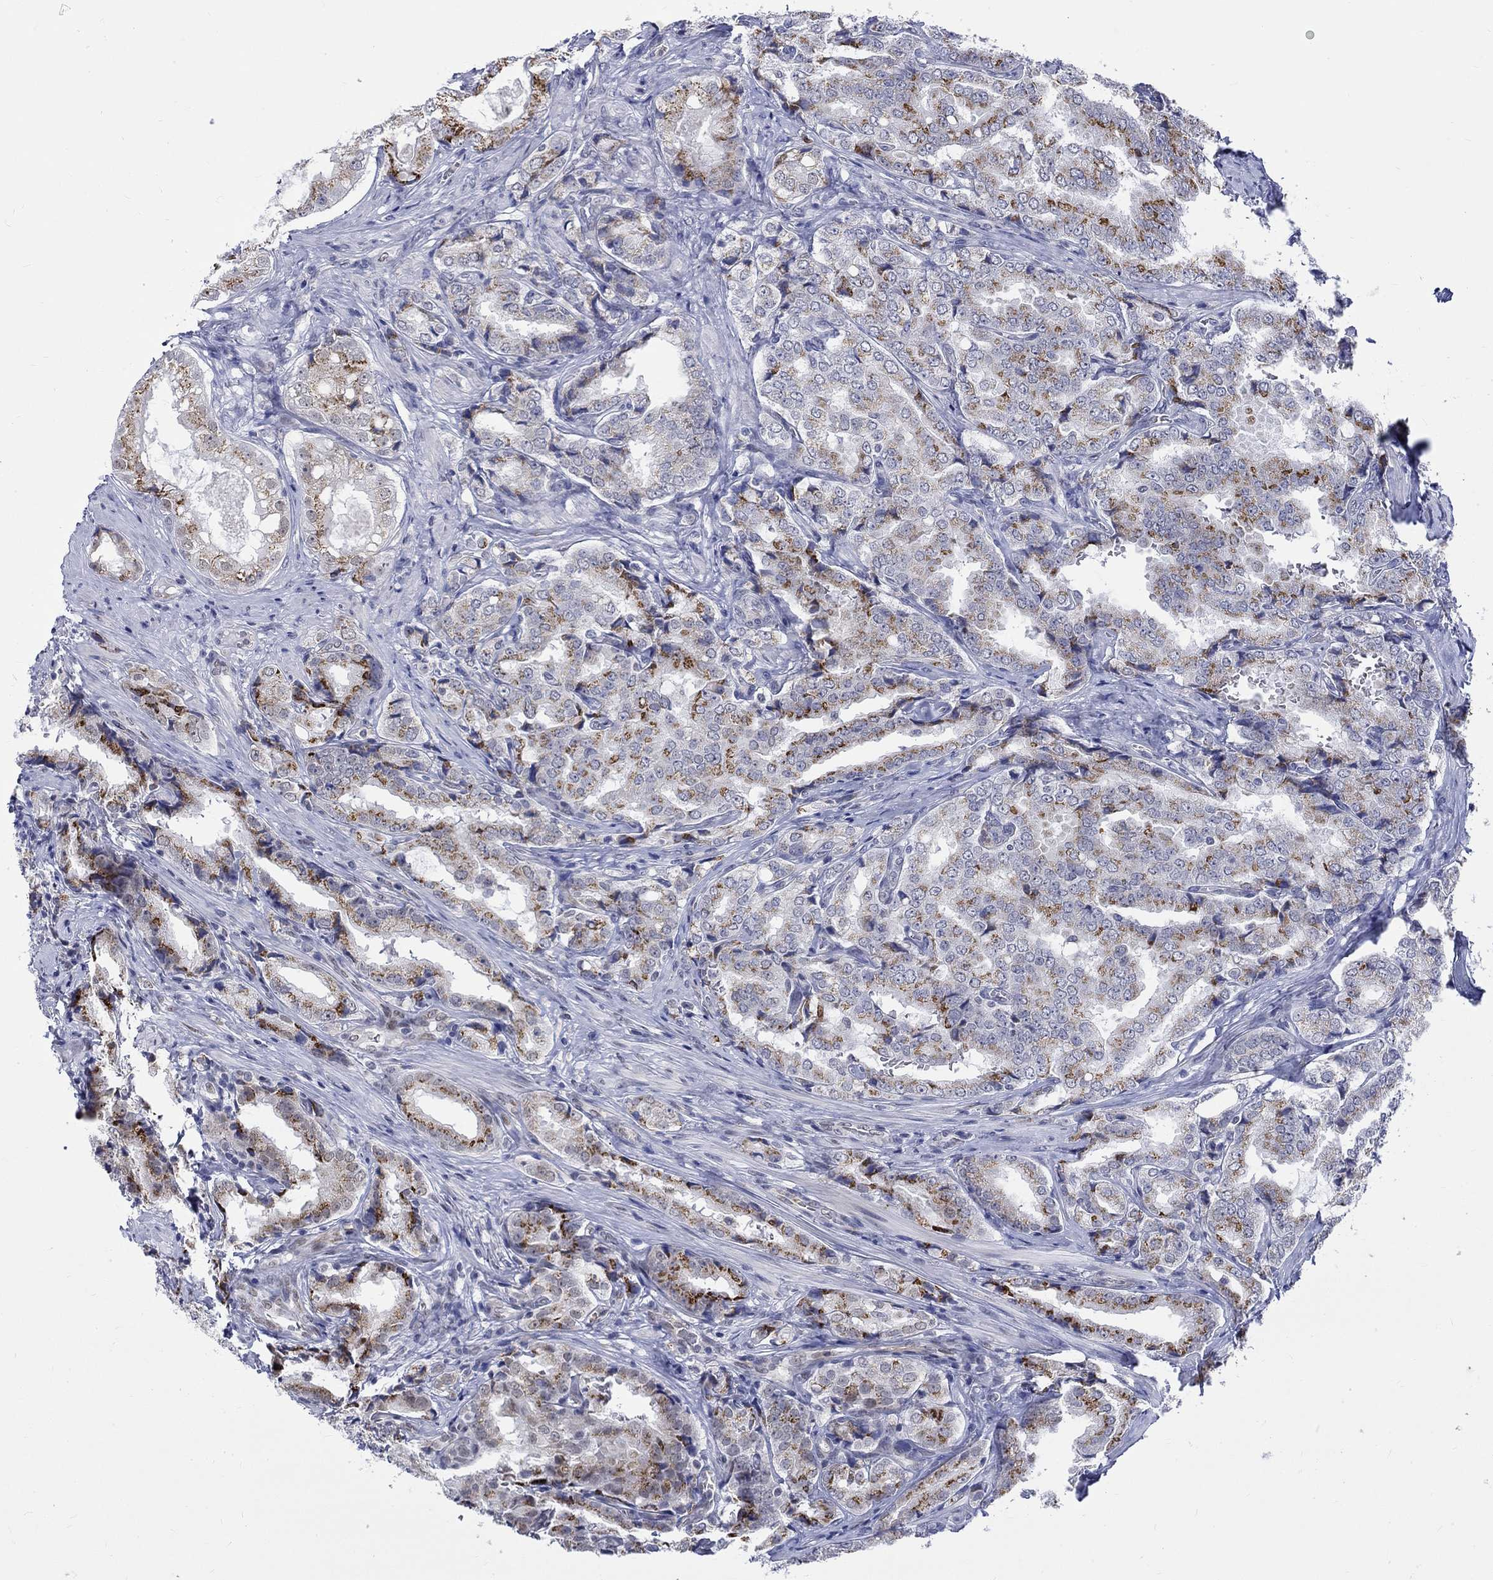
{"staining": {"intensity": "strong", "quantity": "25%-75%", "location": "cytoplasmic/membranous"}, "tissue": "prostate cancer", "cell_type": "Tumor cells", "image_type": "cancer", "snomed": [{"axis": "morphology", "description": "Adenocarcinoma, NOS"}, {"axis": "topography", "description": "Prostate"}], "caption": "Prostate cancer (adenocarcinoma) was stained to show a protein in brown. There is high levels of strong cytoplasmic/membranous staining in about 25%-75% of tumor cells.", "gene": "ST6GALNAC1", "patient": {"sex": "male", "age": 65}}